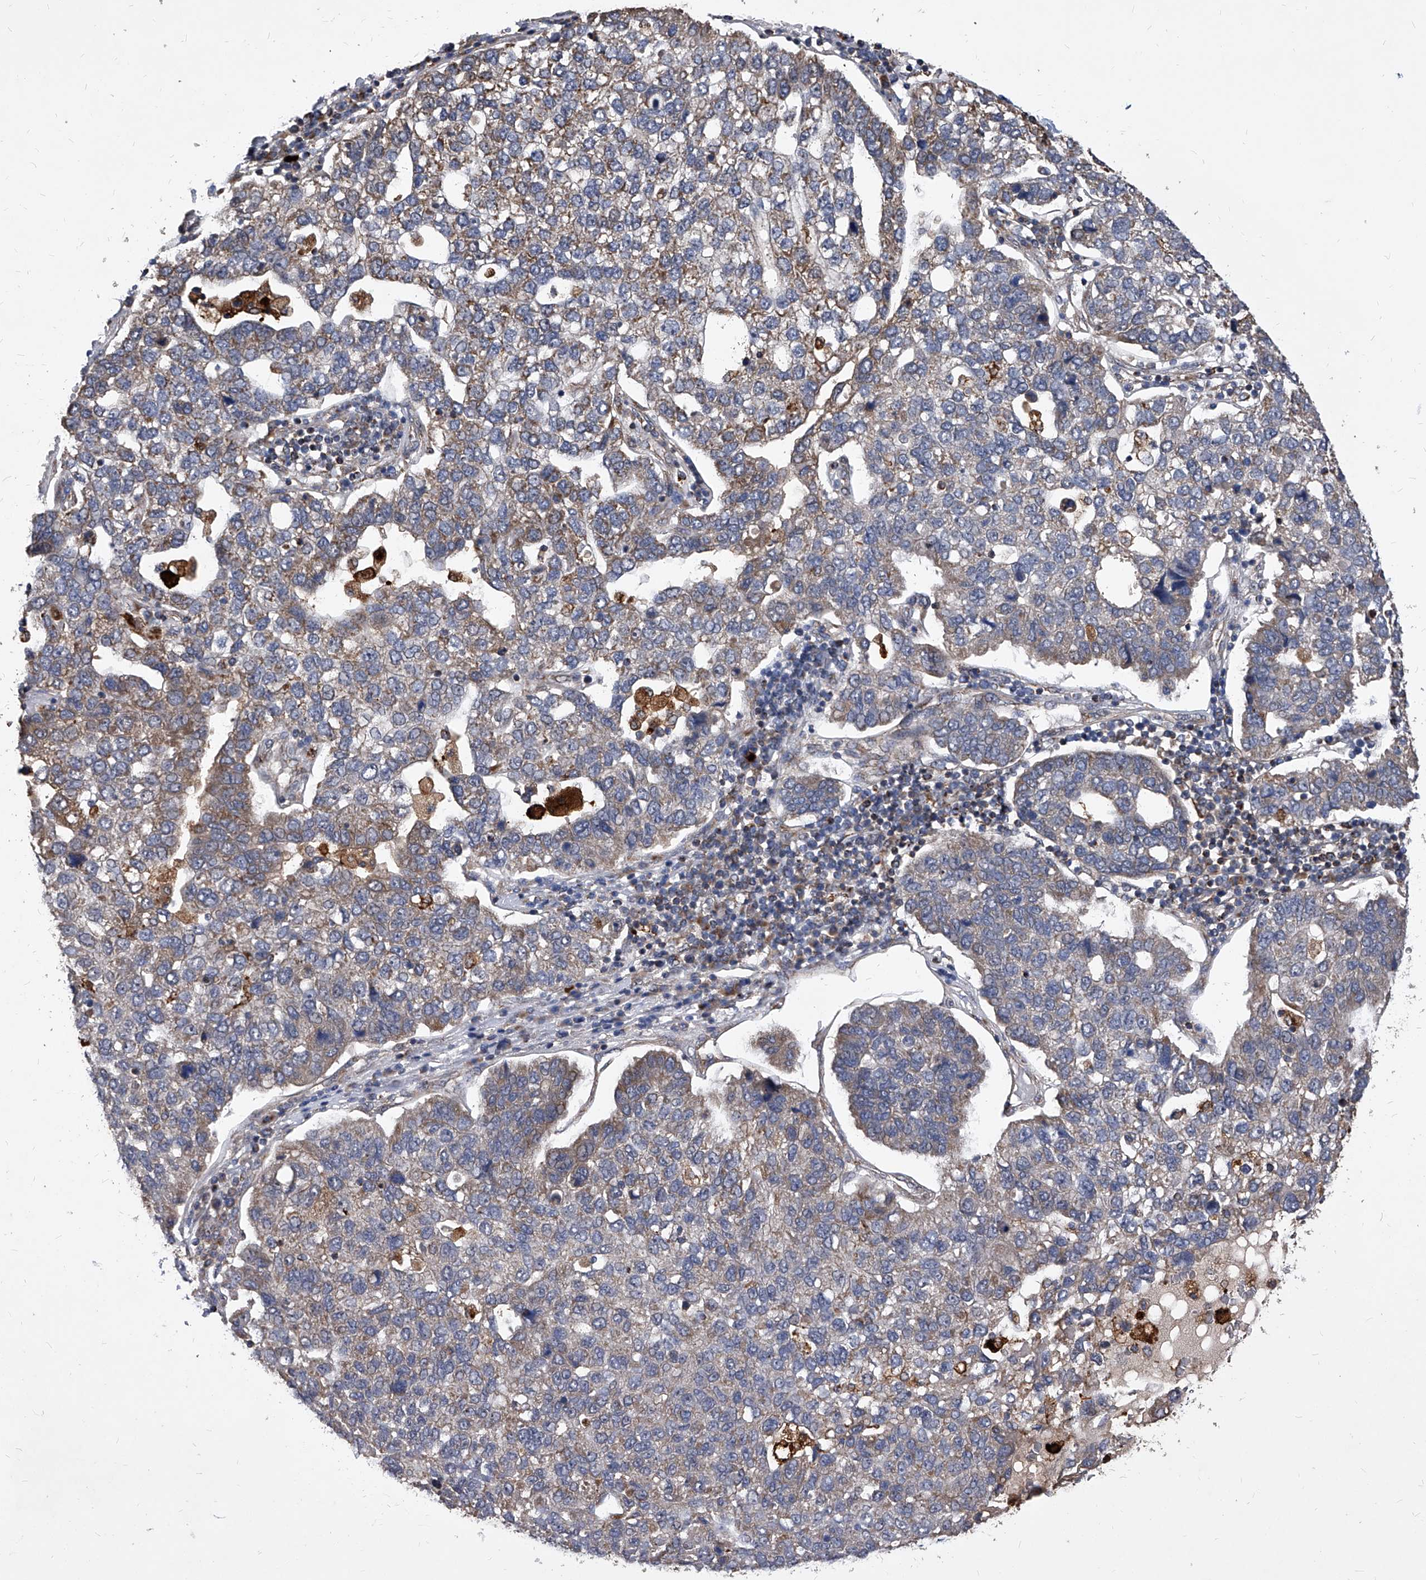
{"staining": {"intensity": "weak", "quantity": "25%-75%", "location": "cytoplasmic/membranous"}, "tissue": "pancreatic cancer", "cell_type": "Tumor cells", "image_type": "cancer", "snomed": [{"axis": "morphology", "description": "Adenocarcinoma, NOS"}, {"axis": "topography", "description": "Pancreas"}], "caption": "About 25%-75% of tumor cells in pancreatic adenocarcinoma show weak cytoplasmic/membranous protein expression as visualized by brown immunohistochemical staining.", "gene": "SOBP", "patient": {"sex": "female", "age": 61}}